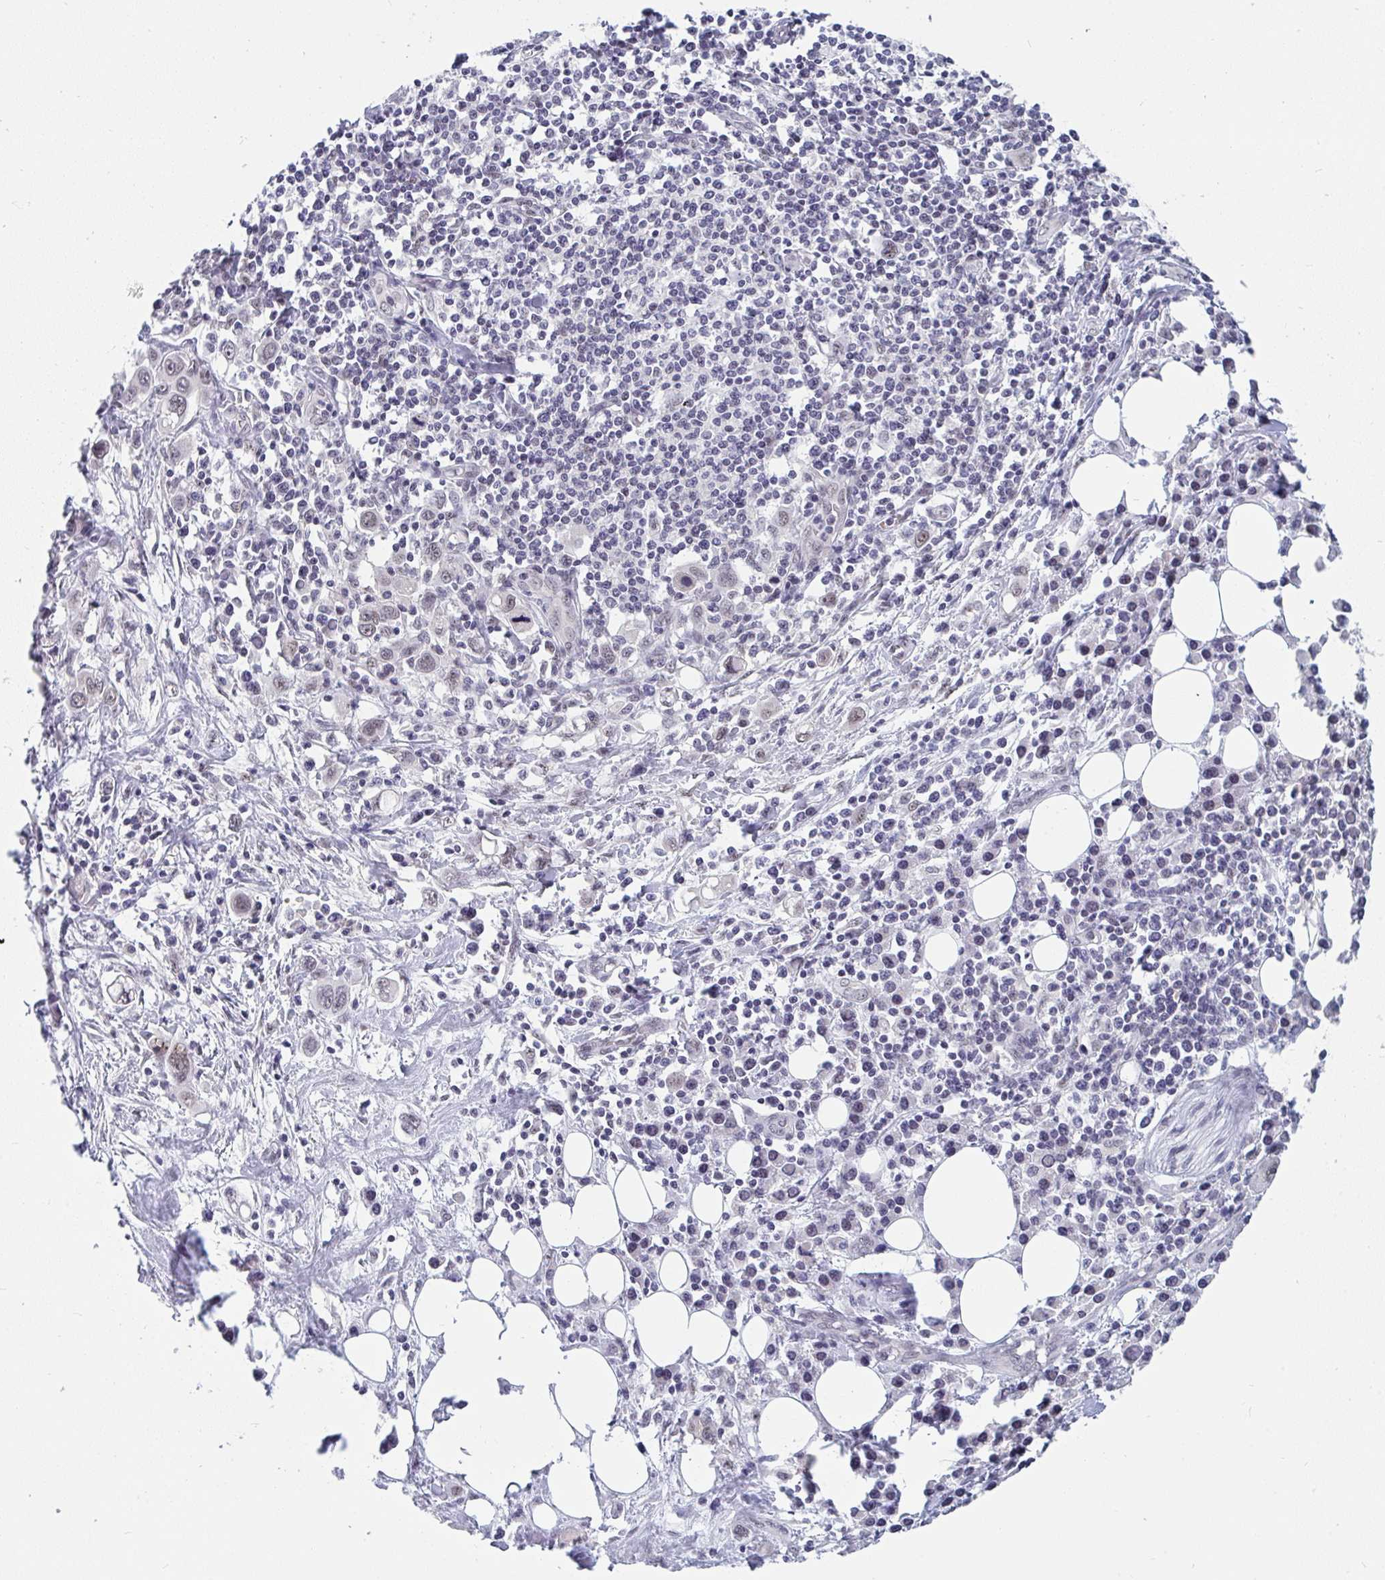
{"staining": {"intensity": "negative", "quantity": "none", "location": "none"}, "tissue": "stomach cancer", "cell_type": "Tumor cells", "image_type": "cancer", "snomed": [{"axis": "morphology", "description": "Adenocarcinoma, NOS"}, {"axis": "topography", "description": "Stomach, upper"}], "caption": "This is an immunohistochemistry (IHC) micrograph of adenocarcinoma (stomach). There is no staining in tumor cells.", "gene": "PRR14", "patient": {"sex": "male", "age": 75}}